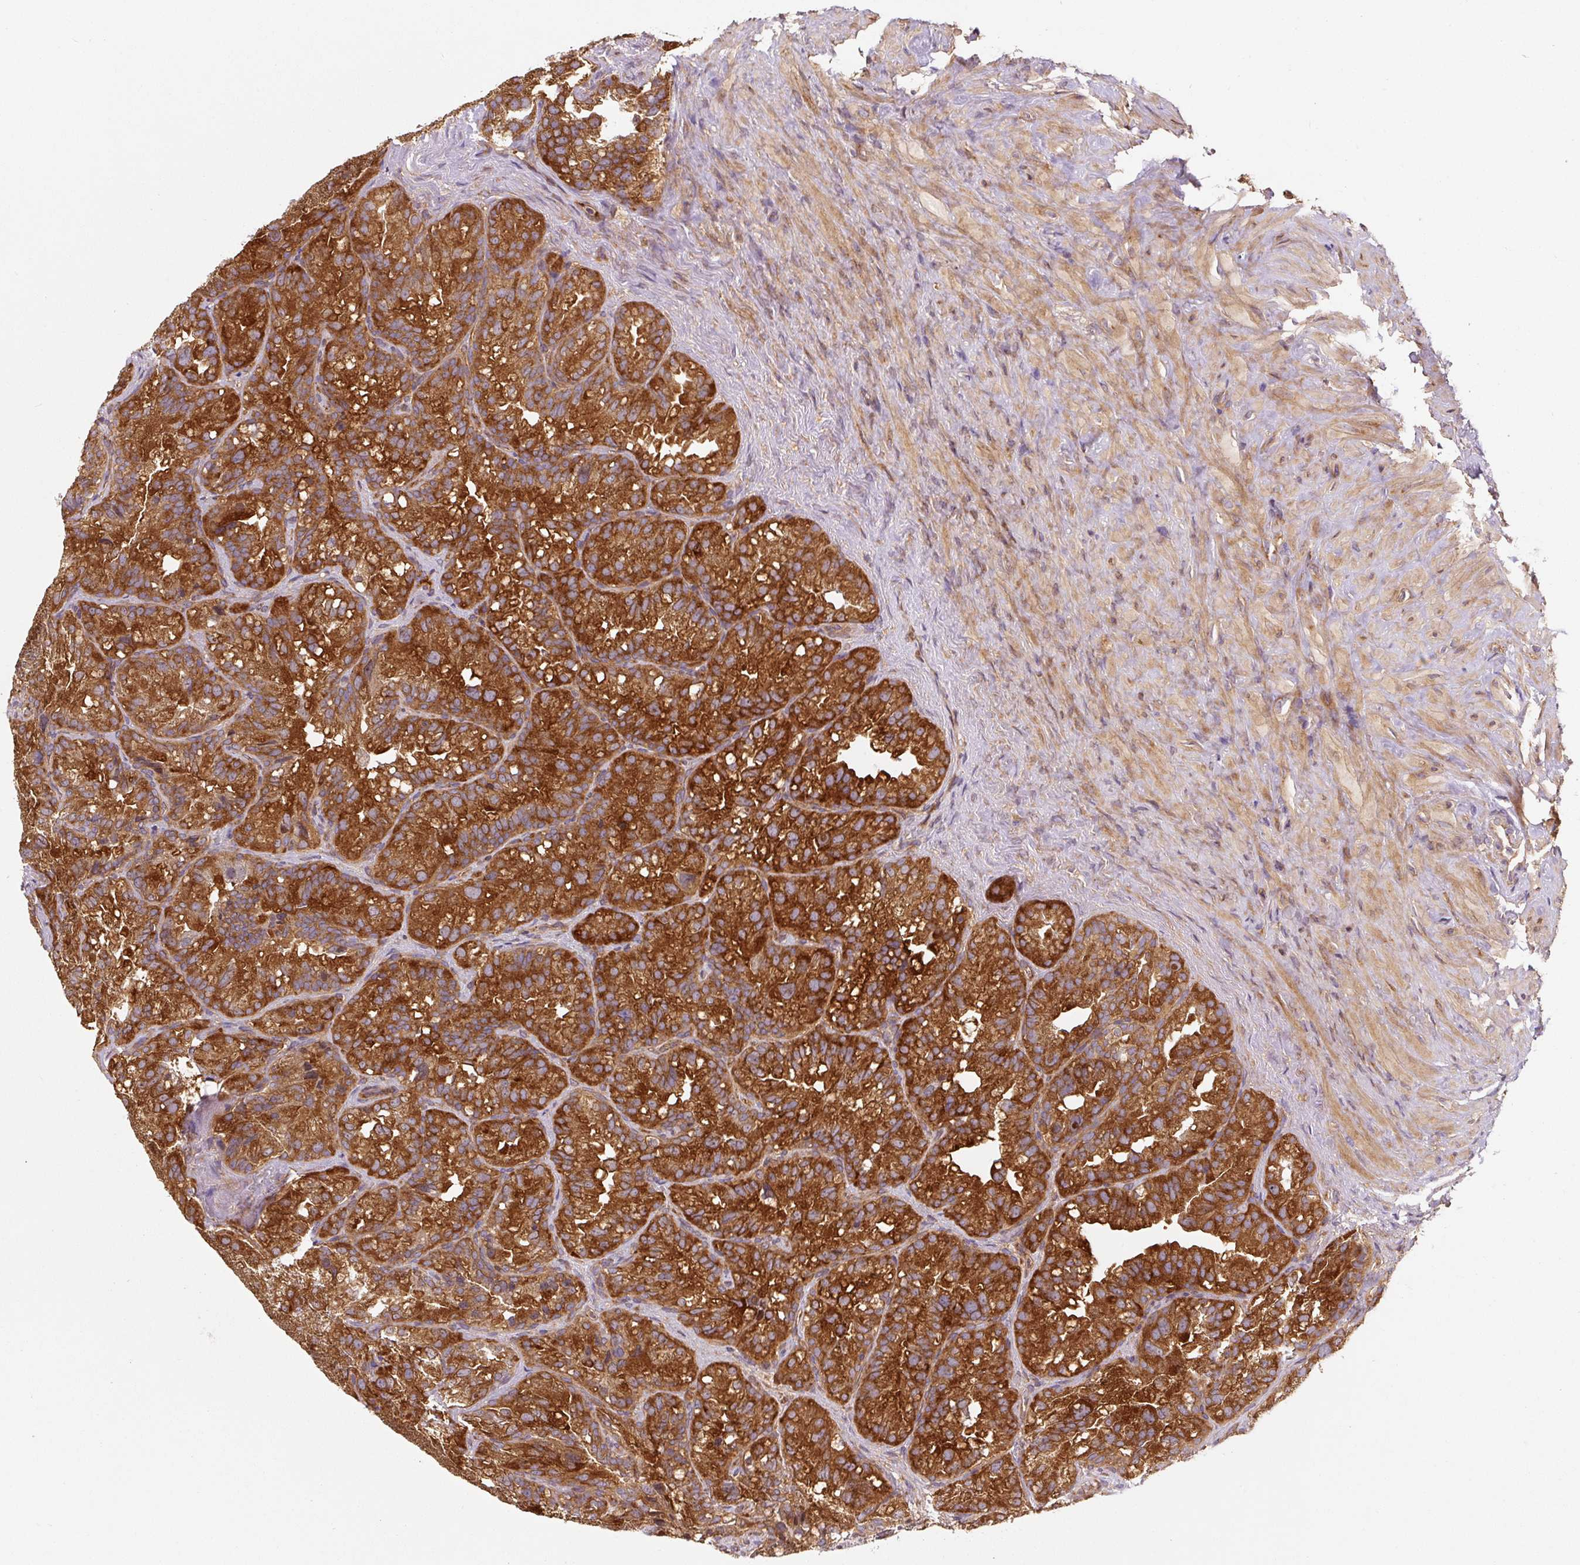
{"staining": {"intensity": "strong", "quantity": ">75%", "location": "cytoplasmic/membranous"}, "tissue": "seminal vesicle", "cell_type": "Glandular cells", "image_type": "normal", "snomed": [{"axis": "morphology", "description": "Normal tissue, NOS"}, {"axis": "topography", "description": "Seminal veicle"}], "caption": "The immunohistochemical stain shows strong cytoplasmic/membranous staining in glandular cells of normal seminal vesicle.", "gene": "EIF2S2", "patient": {"sex": "male", "age": 69}}